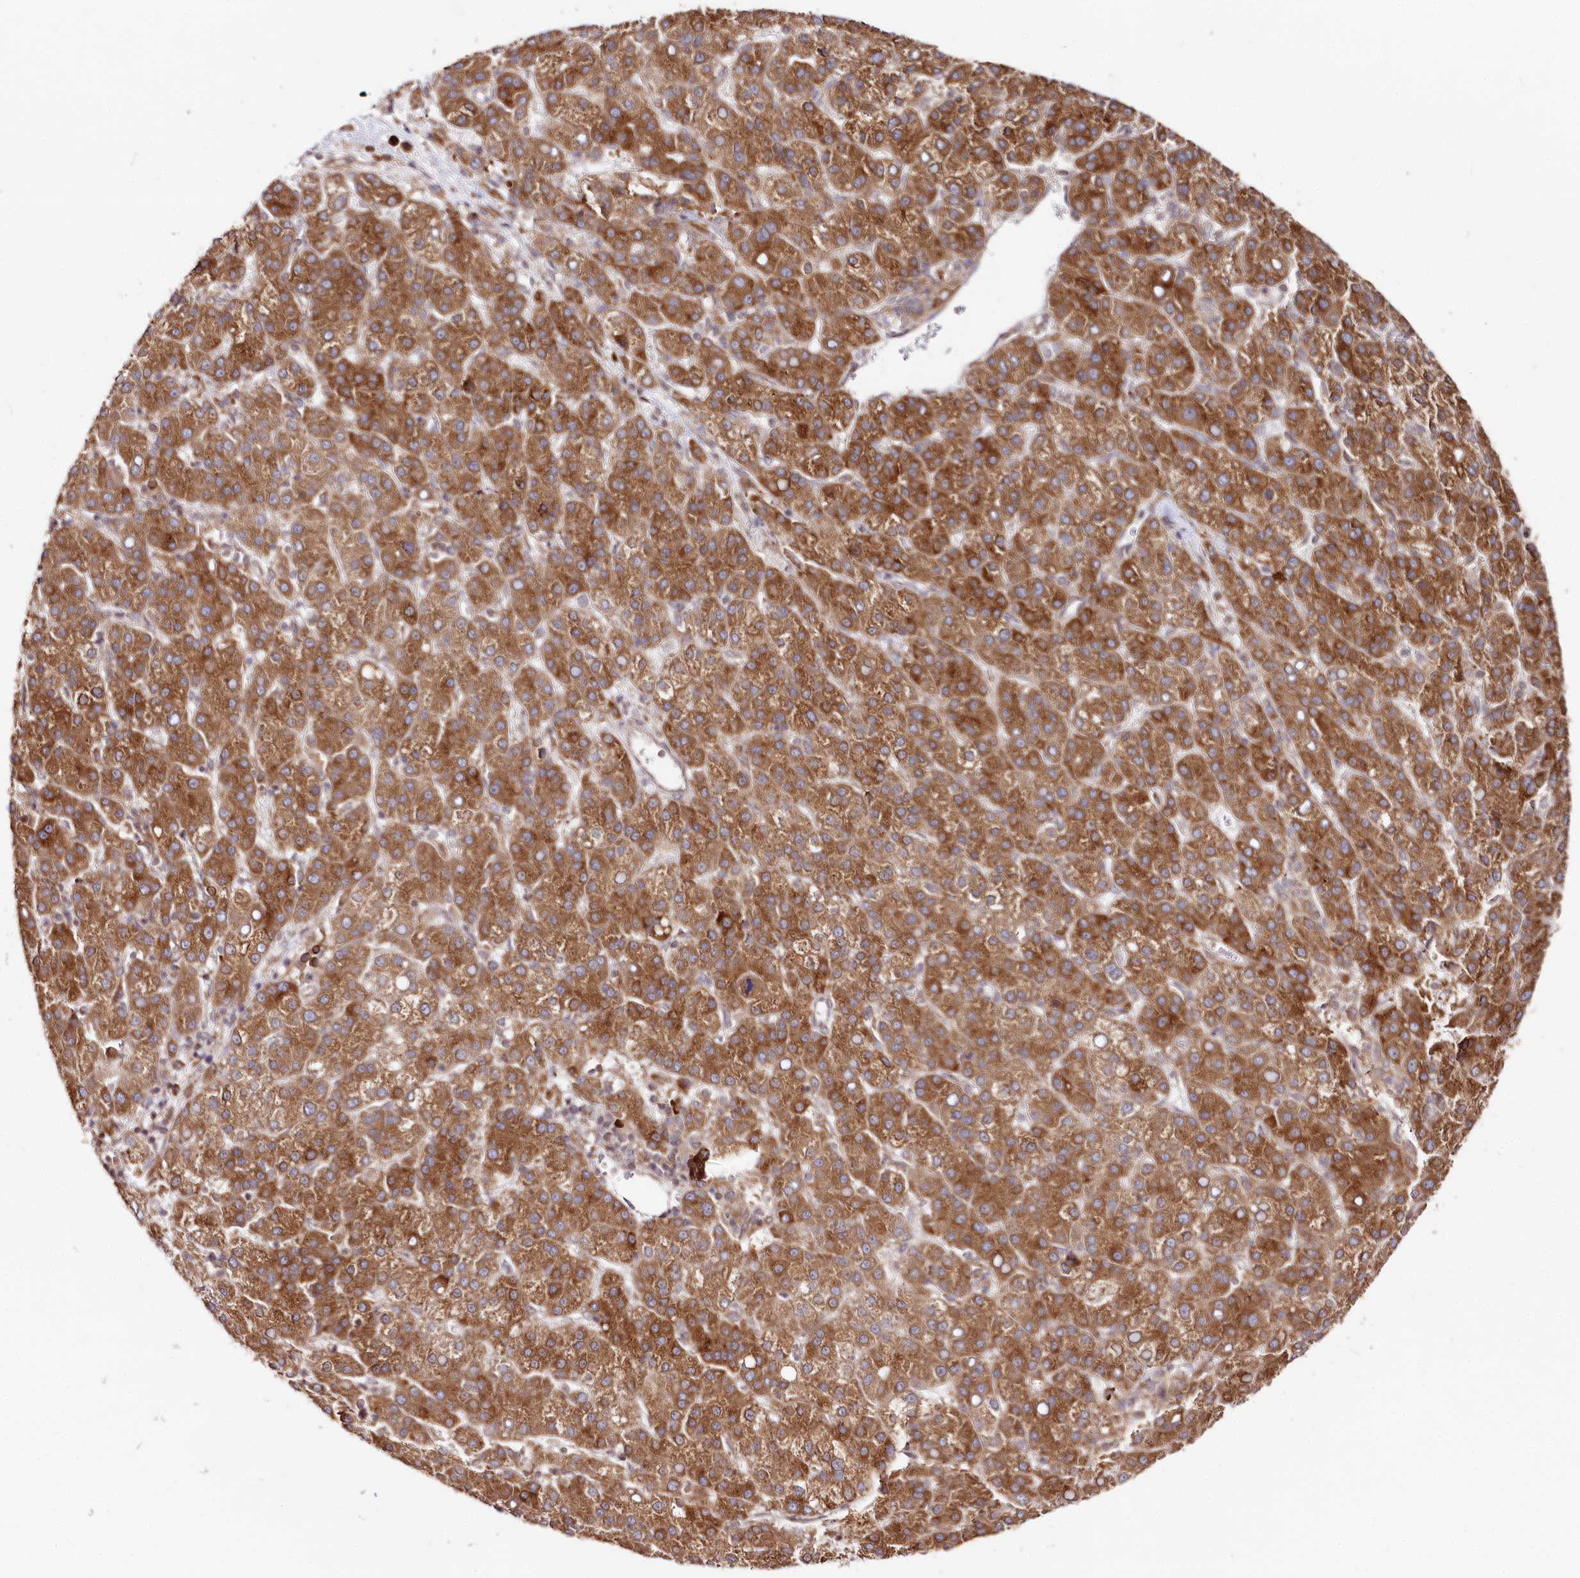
{"staining": {"intensity": "moderate", "quantity": ">75%", "location": "cytoplasmic/membranous"}, "tissue": "liver cancer", "cell_type": "Tumor cells", "image_type": "cancer", "snomed": [{"axis": "morphology", "description": "Carcinoma, Hepatocellular, NOS"}, {"axis": "topography", "description": "Liver"}], "caption": "Hepatocellular carcinoma (liver) tissue demonstrates moderate cytoplasmic/membranous staining in approximately >75% of tumor cells The staining was performed using DAB (3,3'-diaminobenzidine) to visualize the protein expression in brown, while the nuclei were stained in blue with hematoxylin (Magnification: 20x).", "gene": "ENSG00000144785", "patient": {"sex": "female", "age": 58}}